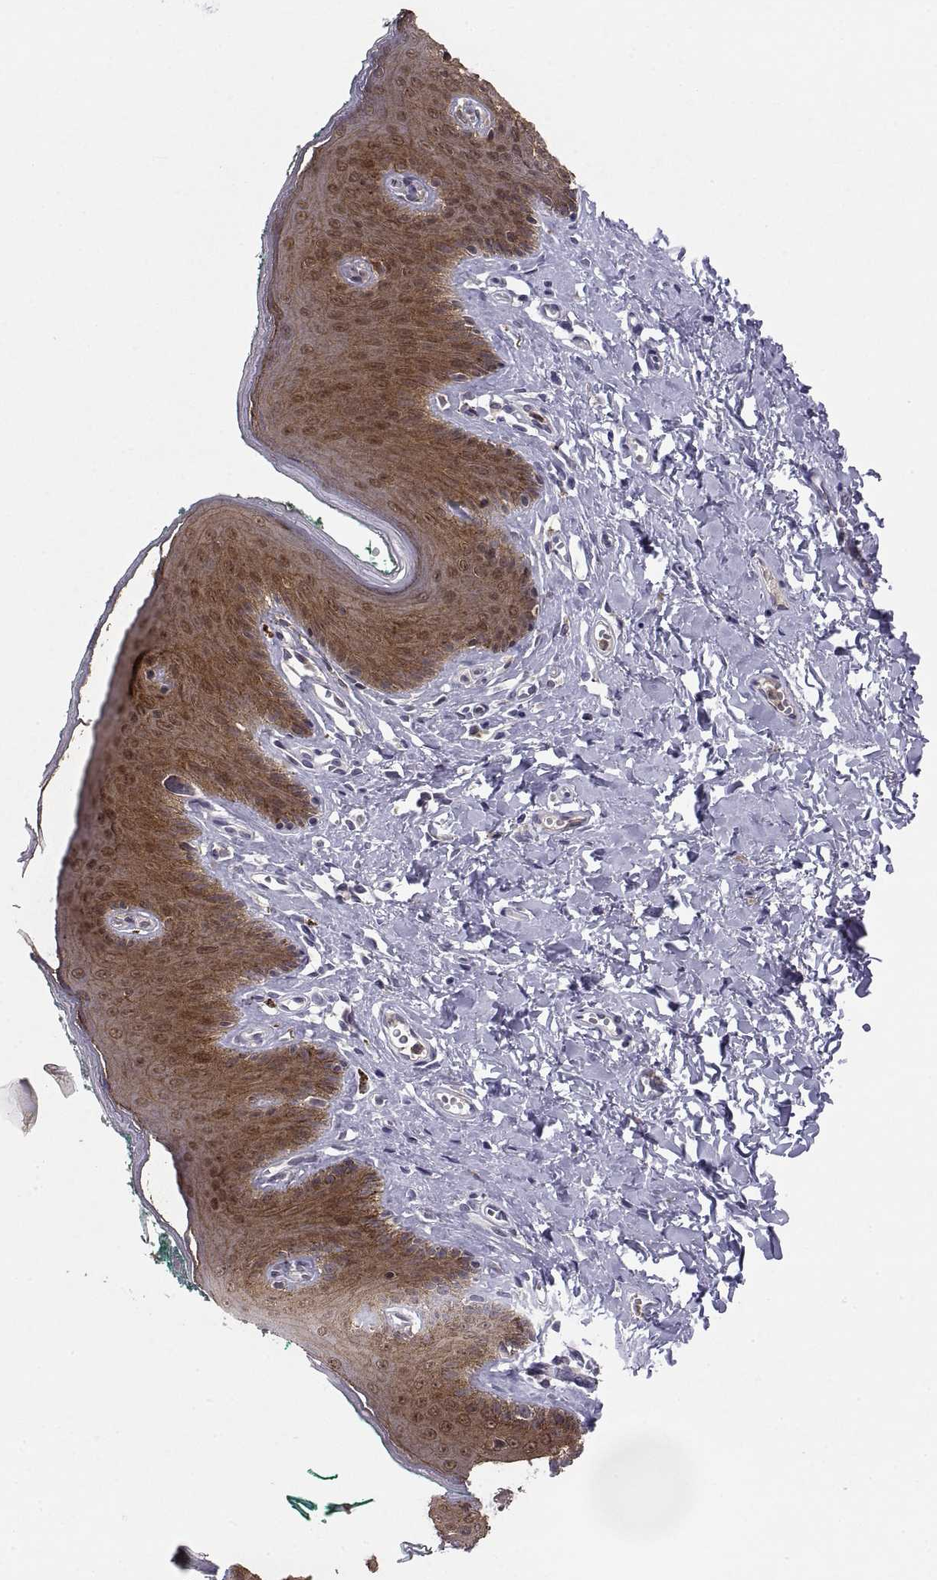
{"staining": {"intensity": "strong", "quantity": ">75%", "location": "cytoplasmic/membranous,nuclear"}, "tissue": "skin", "cell_type": "Epidermal cells", "image_type": "normal", "snomed": [{"axis": "morphology", "description": "Normal tissue, NOS"}, {"axis": "topography", "description": "Vulva"}], "caption": "High-magnification brightfield microscopy of unremarkable skin stained with DAB (3,3'-diaminobenzidine) (brown) and counterstained with hematoxylin (blue). epidermal cells exhibit strong cytoplasmic/membranous,nuclear staining is appreciated in about>75% of cells. (brown staining indicates protein expression, while blue staining denotes nuclei).", "gene": "PKP1", "patient": {"sex": "female", "age": 66}}